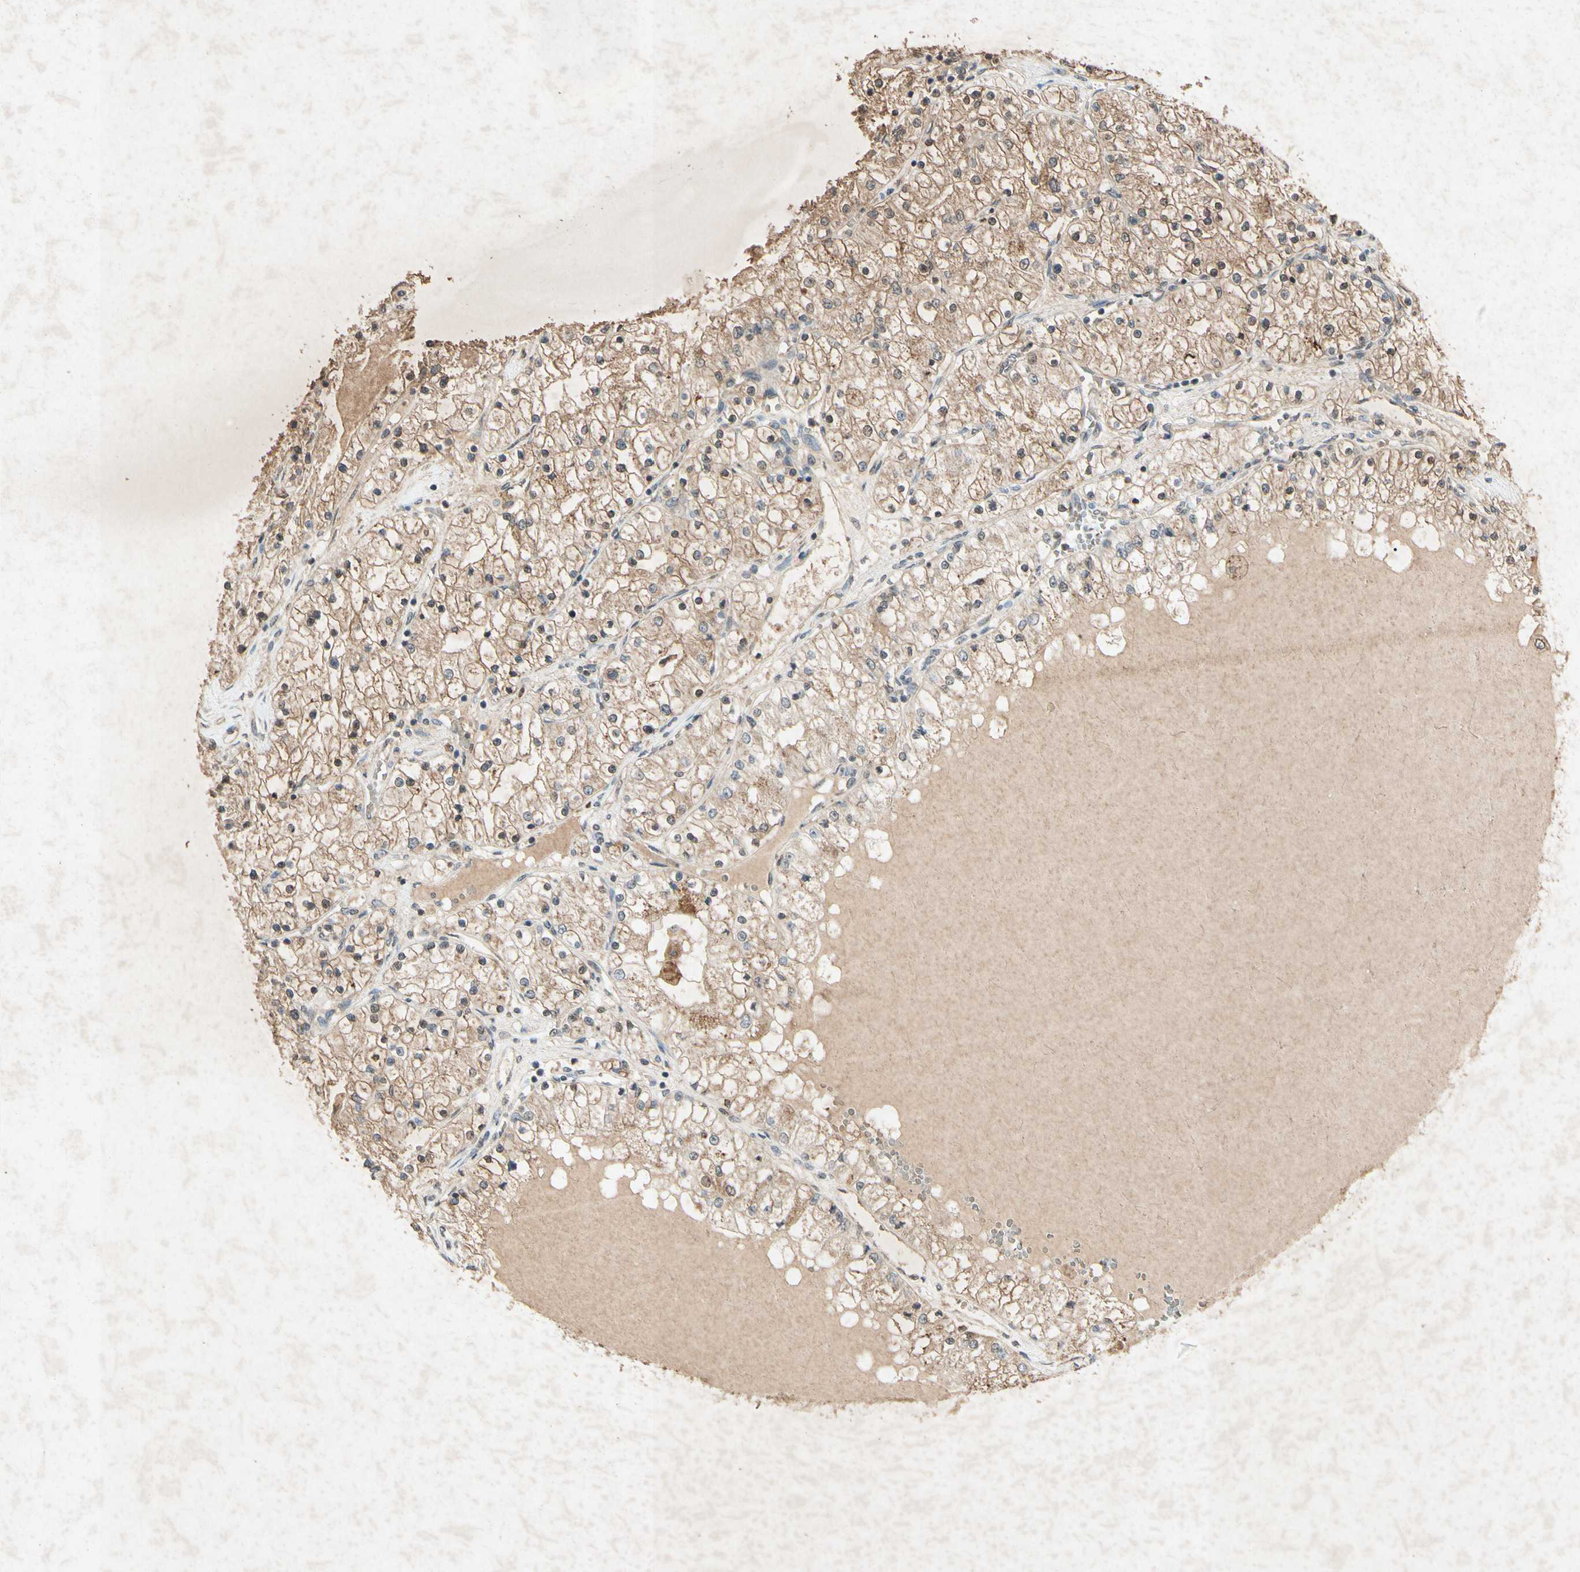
{"staining": {"intensity": "moderate", "quantity": ">75%", "location": "cytoplasmic/membranous"}, "tissue": "renal cancer", "cell_type": "Tumor cells", "image_type": "cancer", "snomed": [{"axis": "morphology", "description": "Adenocarcinoma, NOS"}, {"axis": "topography", "description": "Kidney"}], "caption": "Immunohistochemistry (IHC) photomicrograph of neoplastic tissue: adenocarcinoma (renal) stained using immunohistochemistry (IHC) exhibits medium levels of moderate protein expression localized specifically in the cytoplasmic/membranous of tumor cells, appearing as a cytoplasmic/membranous brown color.", "gene": "MSRB1", "patient": {"sex": "male", "age": 68}}